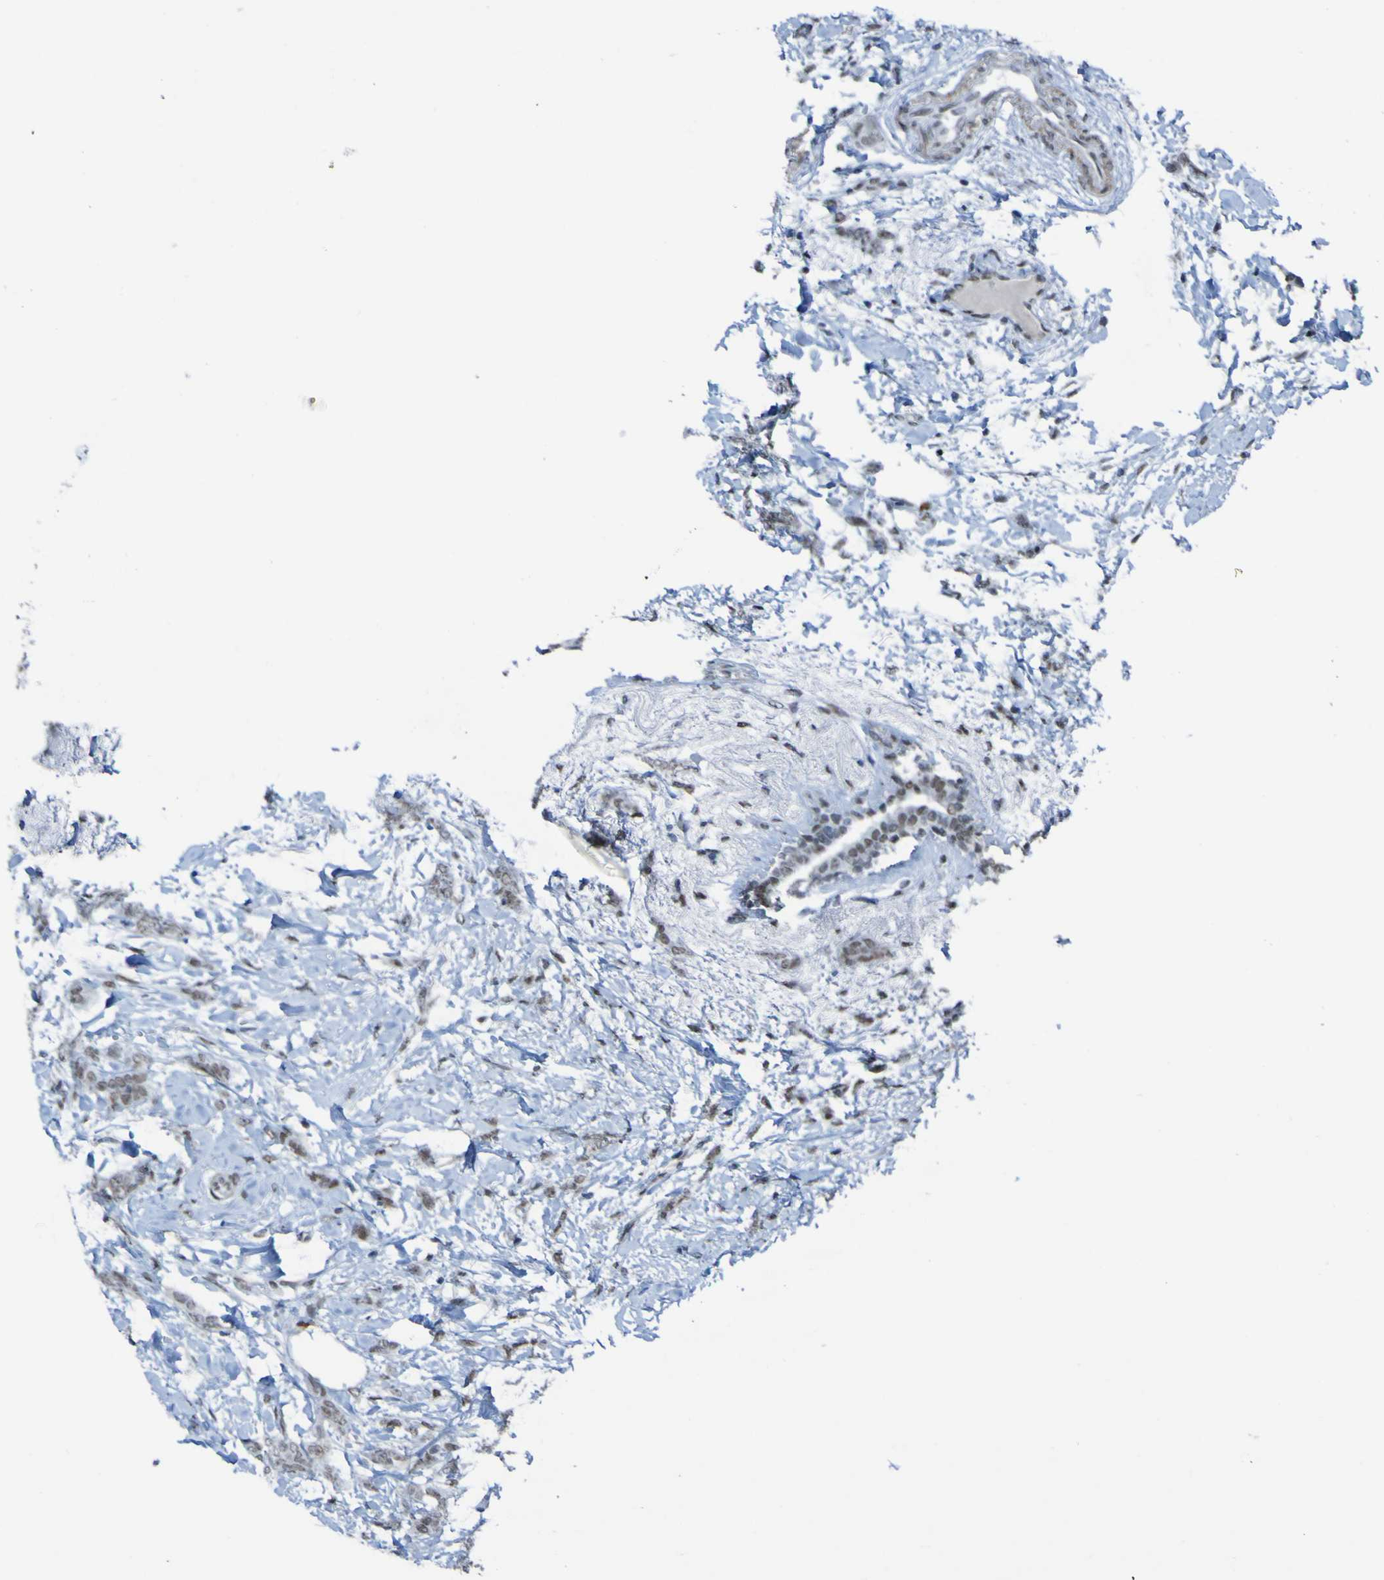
{"staining": {"intensity": "weak", "quantity": ">75%", "location": "nuclear"}, "tissue": "breast cancer", "cell_type": "Tumor cells", "image_type": "cancer", "snomed": [{"axis": "morphology", "description": "Lobular carcinoma, in situ"}, {"axis": "morphology", "description": "Lobular carcinoma"}, {"axis": "topography", "description": "Breast"}], "caption": "Breast cancer (lobular carcinoma) was stained to show a protein in brown. There is low levels of weak nuclear positivity in about >75% of tumor cells. The staining is performed using DAB (3,3'-diaminobenzidine) brown chromogen to label protein expression. The nuclei are counter-stained blue using hematoxylin.", "gene": "PHF2", "patient": {"sex": "female", "age": 41}}